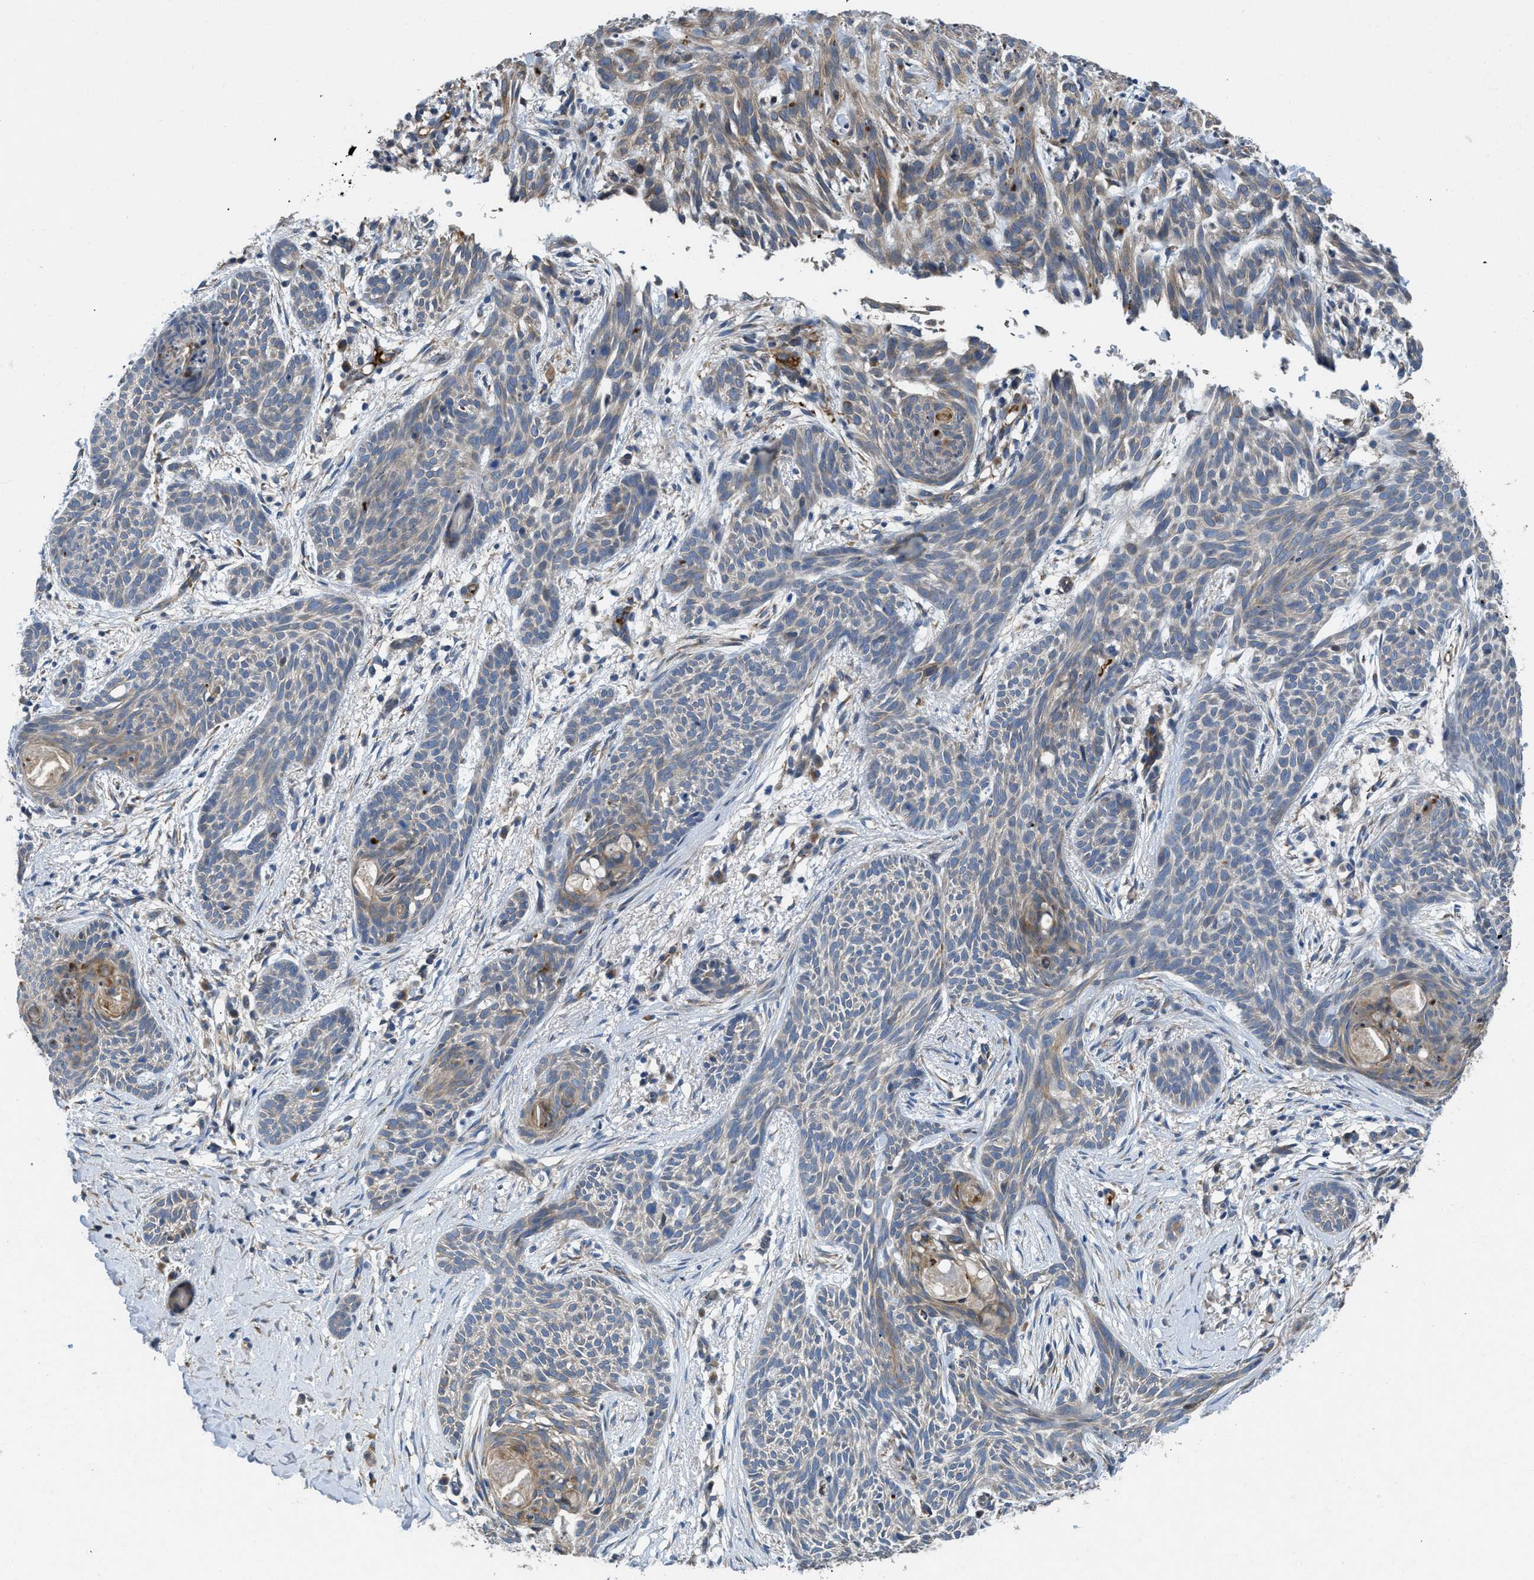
{"staining": {"intensity": "weak", "quantity": "25%-75%", "location": "cytoplasmic/membranous"}, "tissue": "skin cancer", "cell_type": "Tumor cells", "image_type": "cancer", "snomed": [{"axis": "morphology", "description": "Basal cell carcinoma"}, {"axis": "topography", "description": "Skin"}], "caption": "High-magnification brightfield microscopy of skin basal cell carcinoma stained with DAB (3,3'-diaminobenzidine) (brown) and counterstained with hematoxylin (blue). tumor cells exhibit weak cytoplasmic/membranous positivity is present in approximately25%-75% of cells.", "gene": "GGCX", "patient": {"sex": "female", "age": 59}}